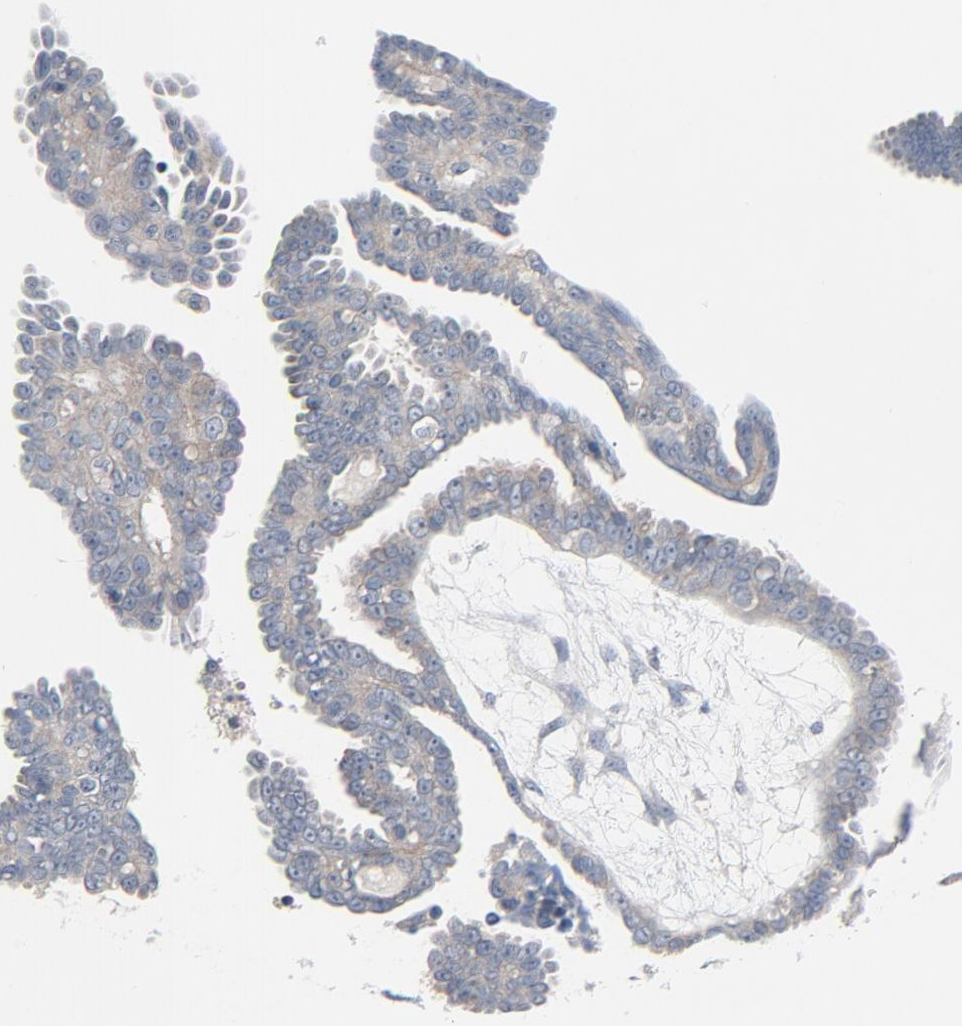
{"staining": {"intensity": "weak", "quantity": ">75%", "location": "cytoplasmic/membranous"}, "tissue": "ovarian cancer", "cell_type": "Tumor cells", "image_type": "cancer", "snomed": [{"axis": "morphology", "description": "Cystadenocarcinoma, serous, NOS"}, {"axis": "topography", "description": "Ovary"}], "caption": "Brown immunohistochemical staining in human ovarian serous cystadenocarcinoma demonstrates weak cytoplasmic/membranous expression in about >75% of tumor cells.", "gene": "TSG101", "patient": {"sex": "female", "age": 71}}